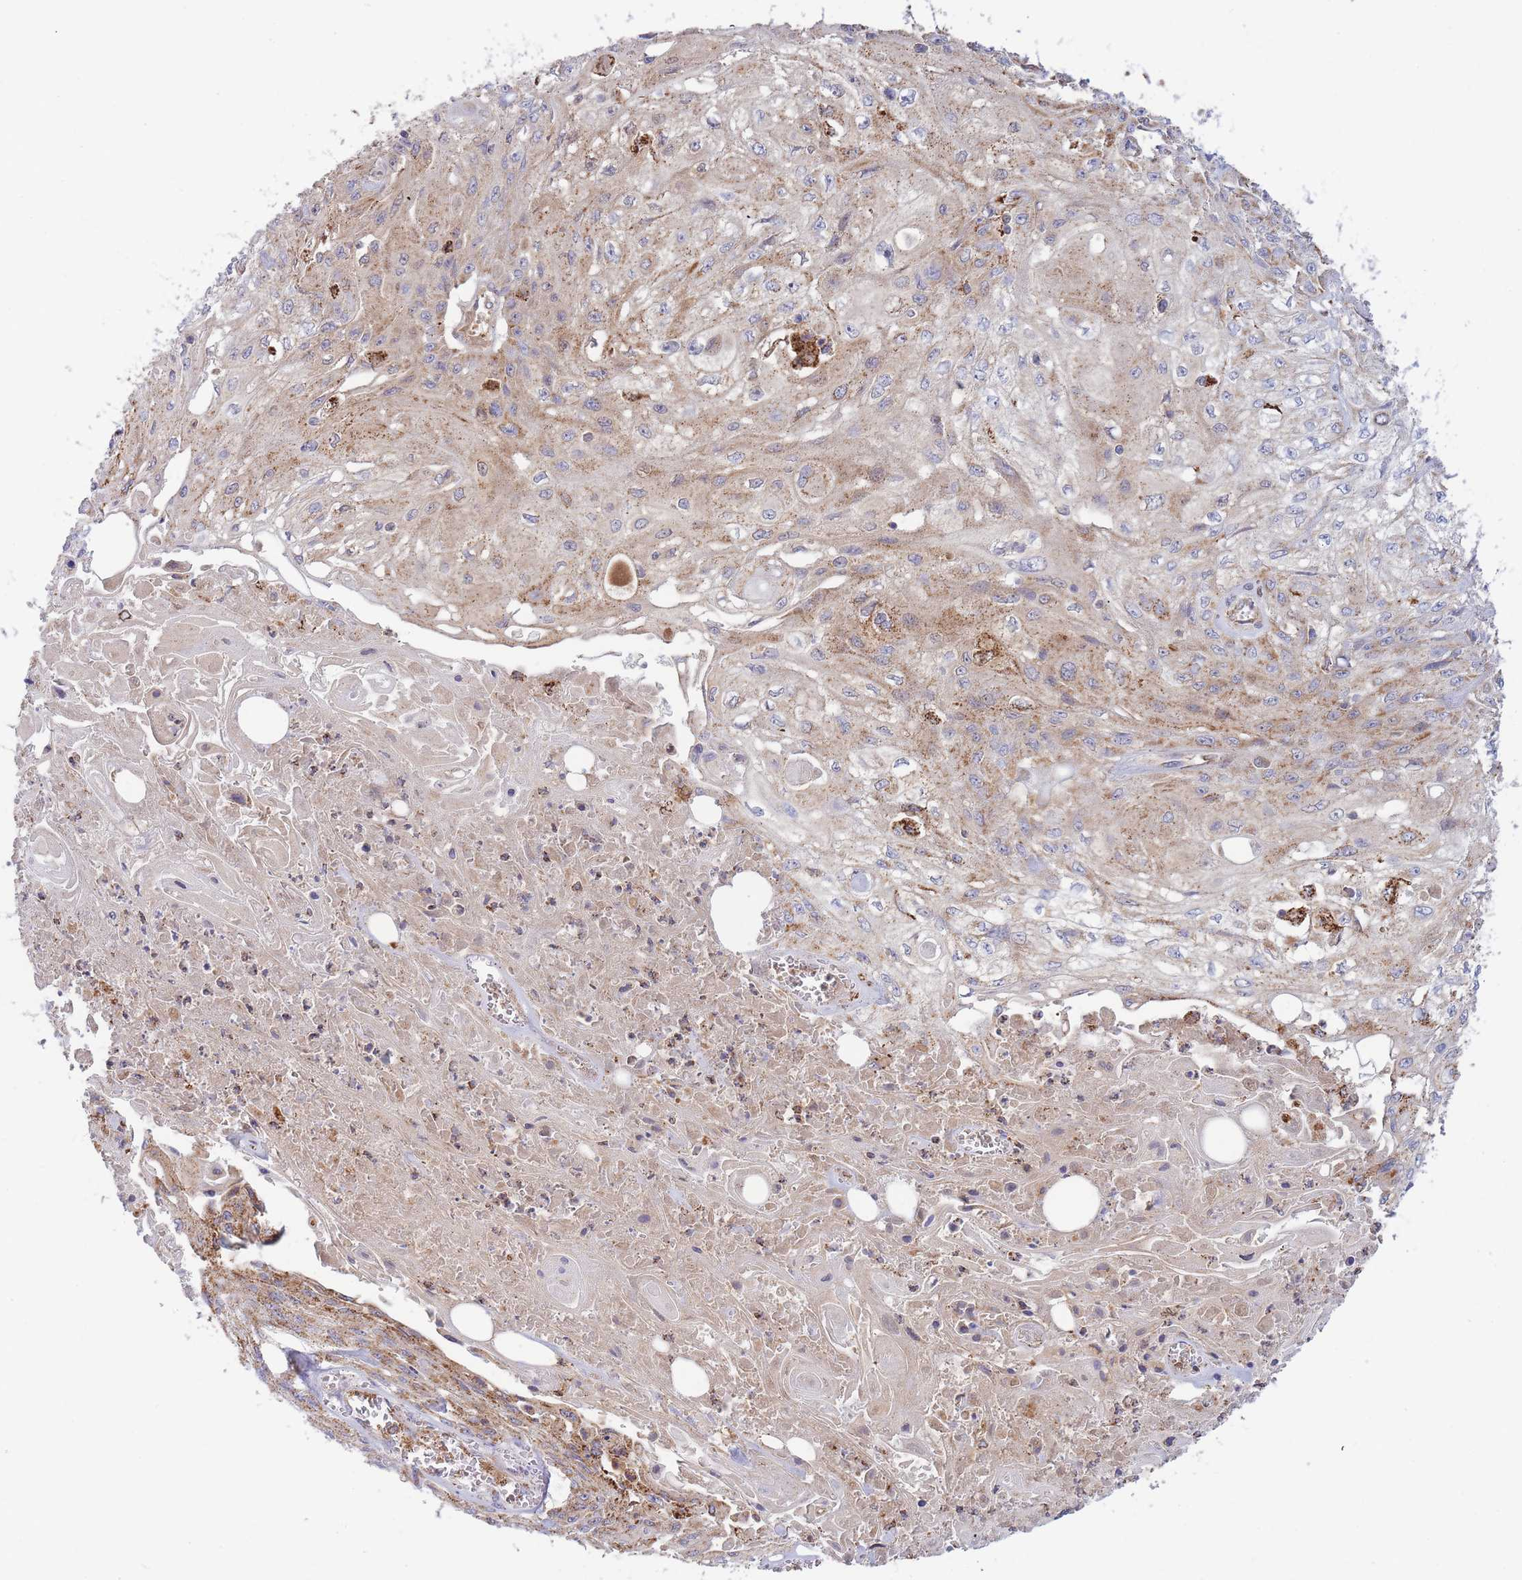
{"staining": {"intensity": "moderate", "quantity": "25%-75%", "location": "cytoplasmic/membranous"}, "tissue": "skin cancer", "cell_type": "Tumor cells", "image_type": "cancer", "snomed": [{"axis": "morphology", "description": "Squamous cell carcinoma, NOS"}, {"axis": "morphology", "description": "Squamous cell carcinoma, metastatic, NOS"}, {"axis": "topography", "description": "Skin"}, {"axis": "topography", "description": "Lymph node"}], "caption": "Protein staining displays moderate cytoplasmic/membranous positivity in about 25%-75% of tumor cells in squamous cell carcinoma (skin).", "gene": "MRPL17", "patient": {"sex": "male", "age": 75}}